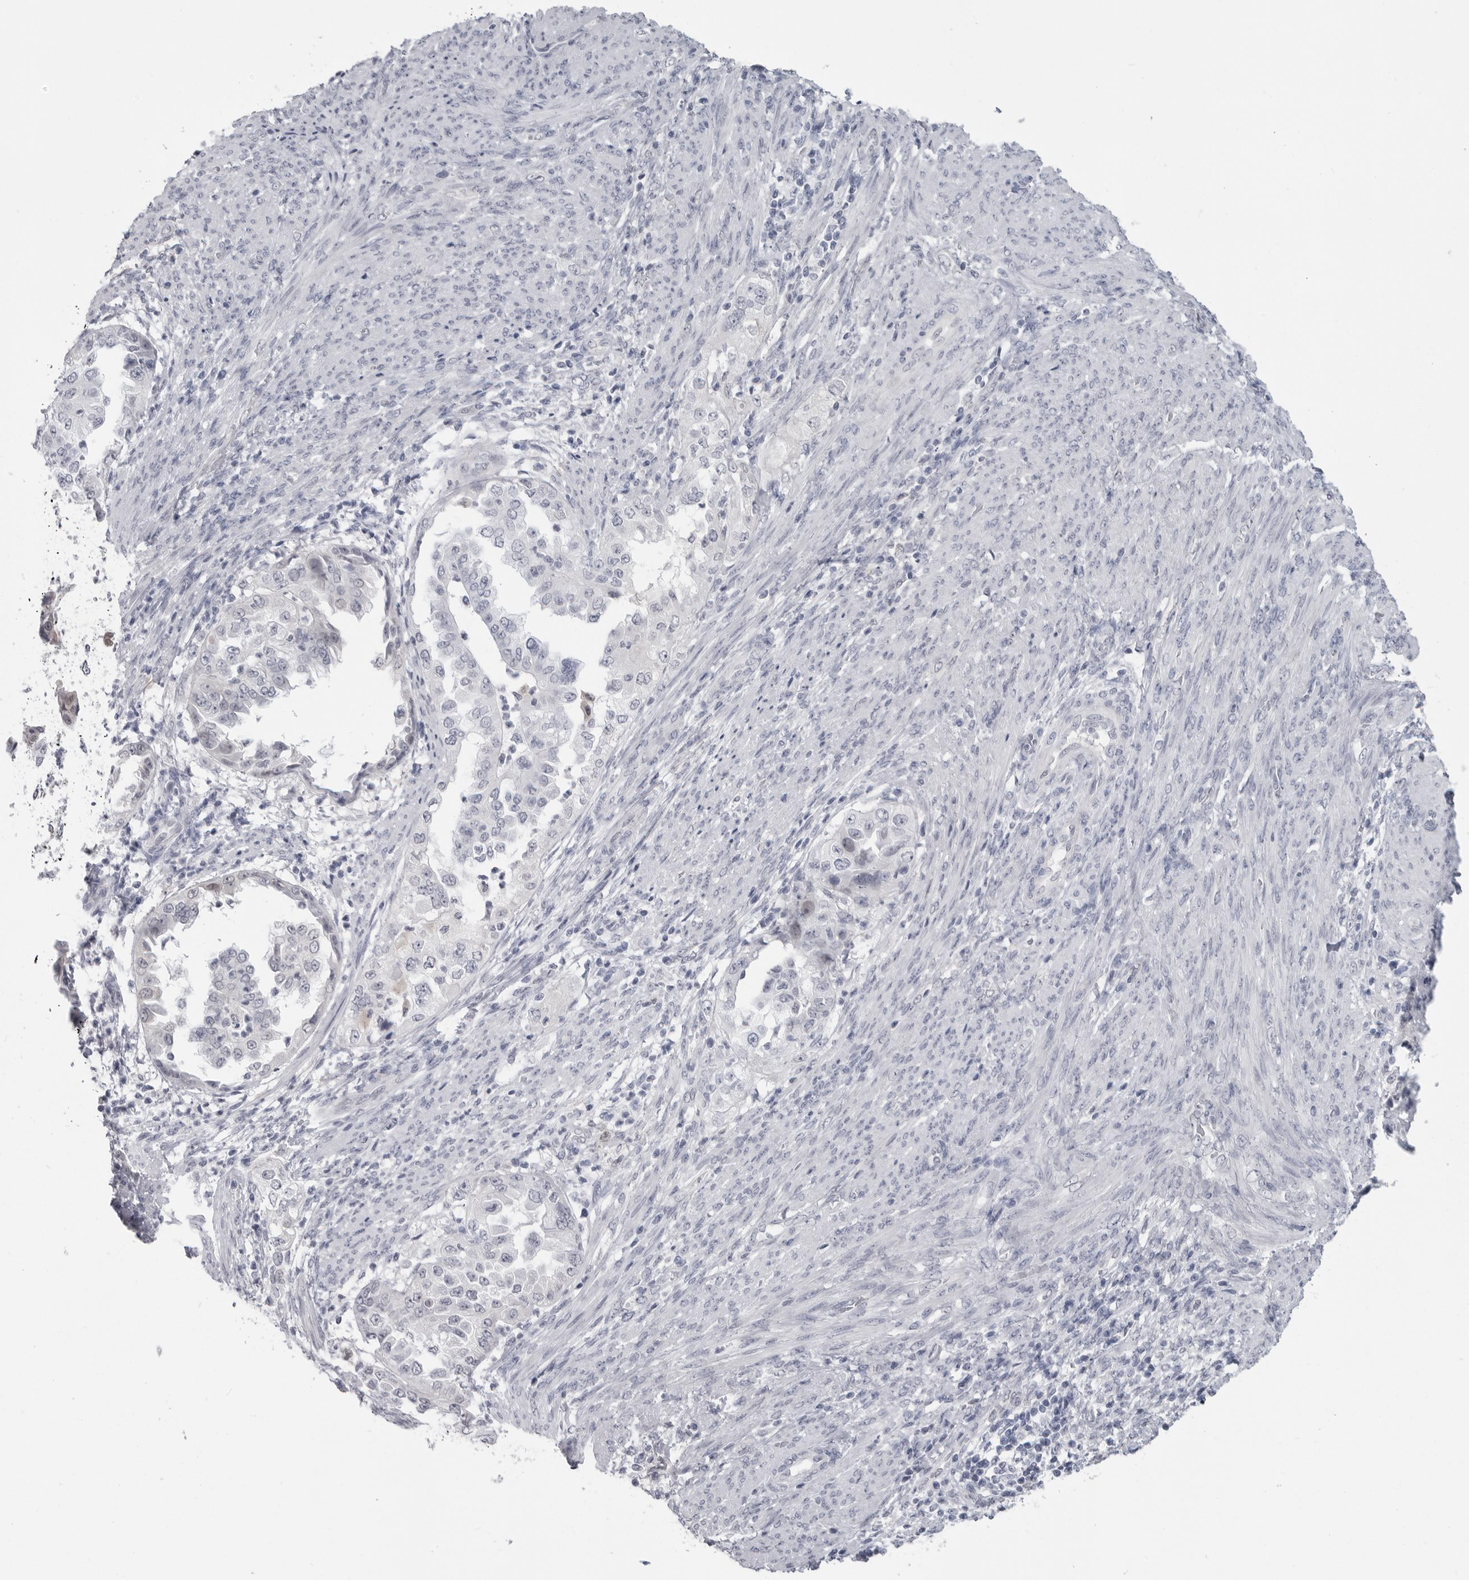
{"staining": {"intensity": "negative", "quantity": "none", "location": "none"}, "tissue": "endometrial cancer", "cell_type": "Tumor cells", "image_type": "cancer", "snomed": [{"axis": "morphology", "description": "Adenocarcinoma, NOS"}, {"axis": "topography", "description": "Endometrium"}], "caption": "The IHC micrograph has no significant positivity in tumor cells of endometrial cancer tissue.", "gene": "PNPO", "patient": {"sex": "female", "age": 85}}